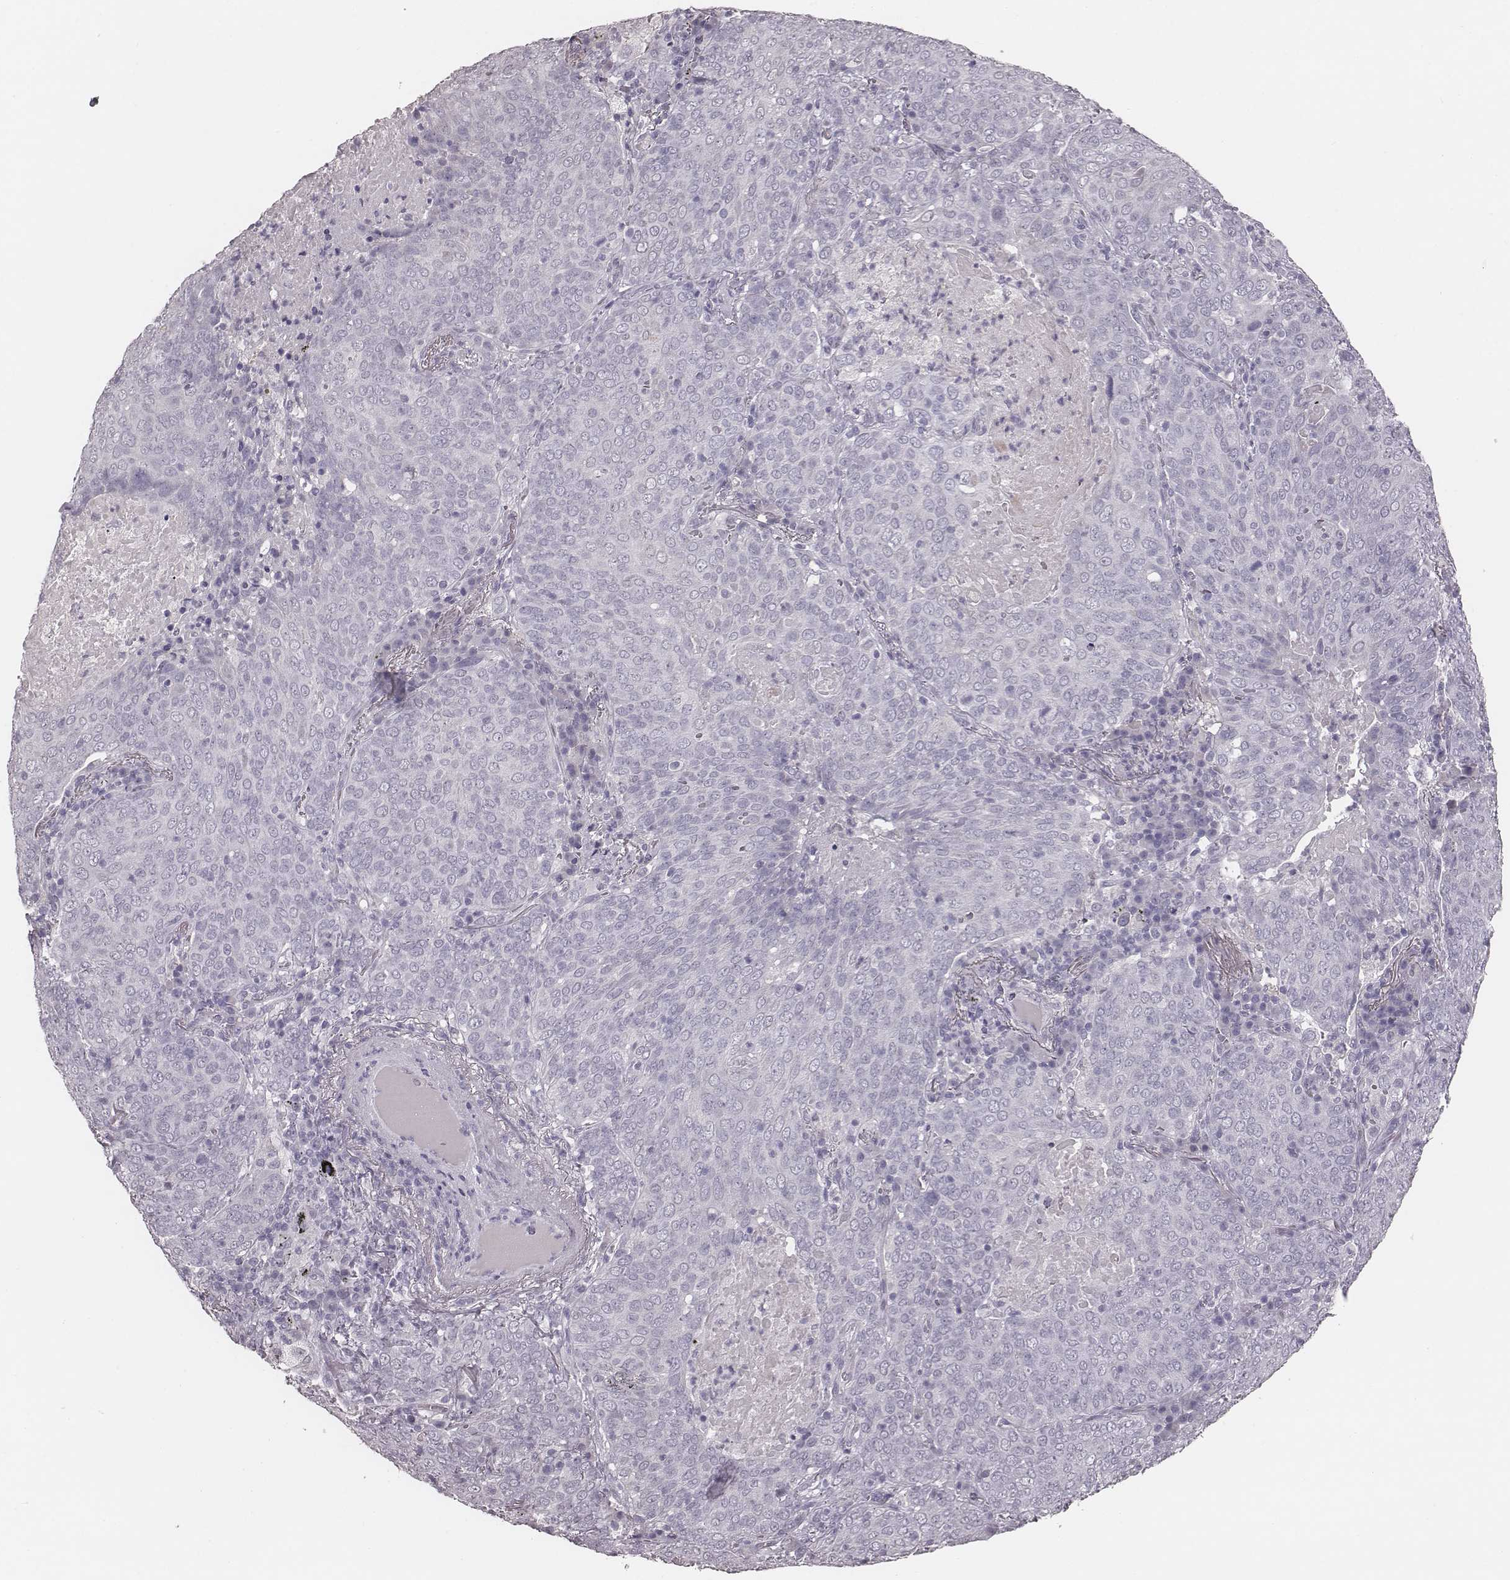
{"staining": {"intensity": "negative", "quantity": "none", "location": "none"}, "tissue": "lung cancer", "cell_type": "Tumor cells", "image_type": "cancer", "snomed": [{"axis": "morphology", "description": "Squamous cell carcinoma, NOS"}, {"axis": "topography", "description": "Lung"}], "caption": "Tumor cells are negative for protein expression in human lung squamous cell carcinoma.", "gene": "CSHL1", "patient": {"sex": "male", "age": 82}}